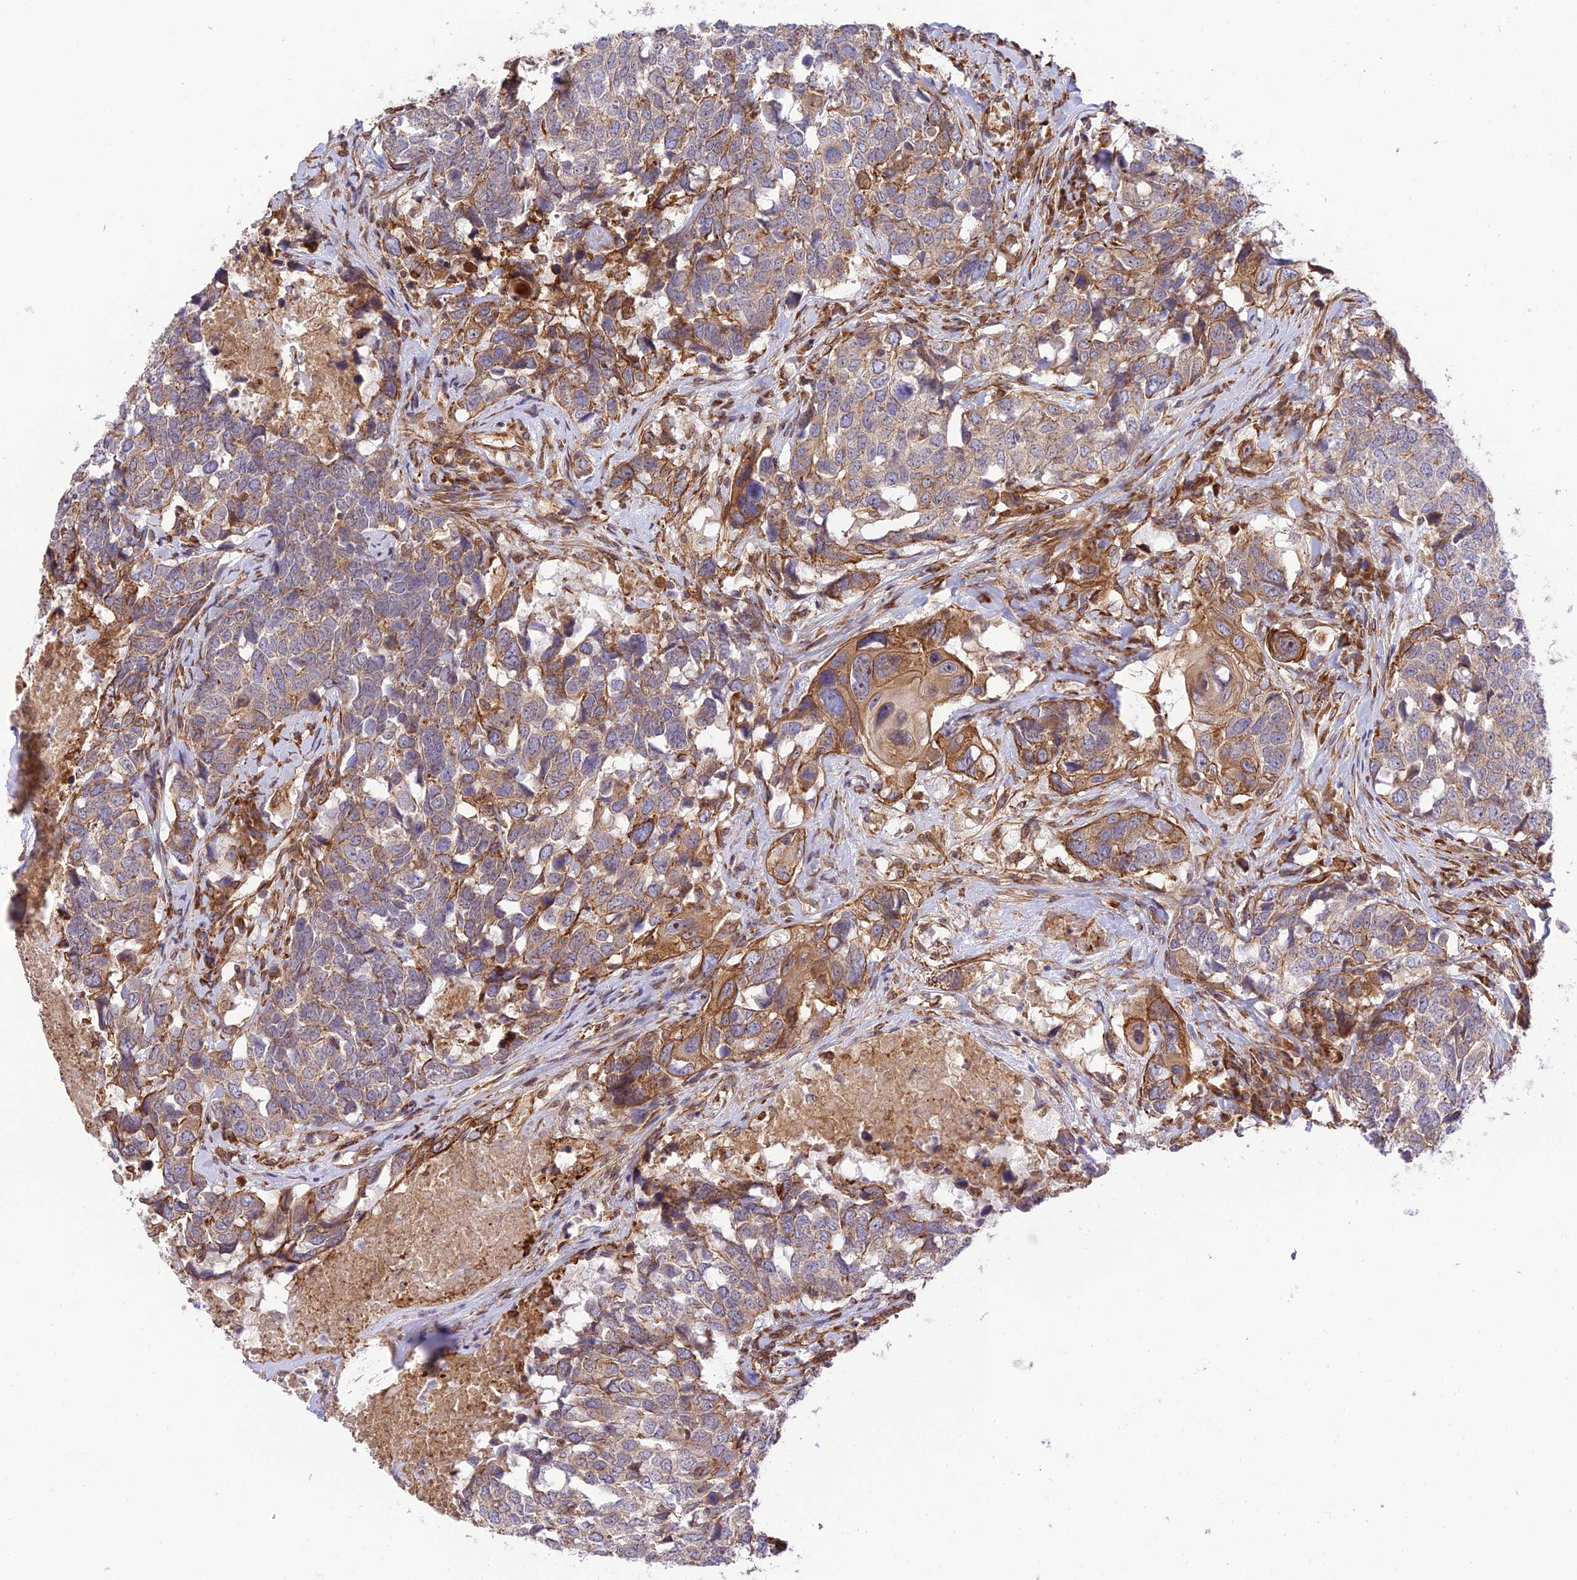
{"staining": {"intensity": "moderate", "quantity": "<25%", "location": "cytoplasmic/membranous"}, "tissue": "head and neck cancer", "cell_type": "Tumor cells", "image_type": "cancer", "snomed": [{"axis": "morphology", "description": "Squamous cell carcinoma, NOS"}, {"axis": "topography", "description": "Head-Neck"}], "caption": "About <25% of tumor cells in human head and neck cancer show moderate cytoplasmic/membranous protein positivity as visualized by brown immunohistochemical staining.", "gene": "EXOC3L4", "patient": {"sex": "male", "age": 66}}